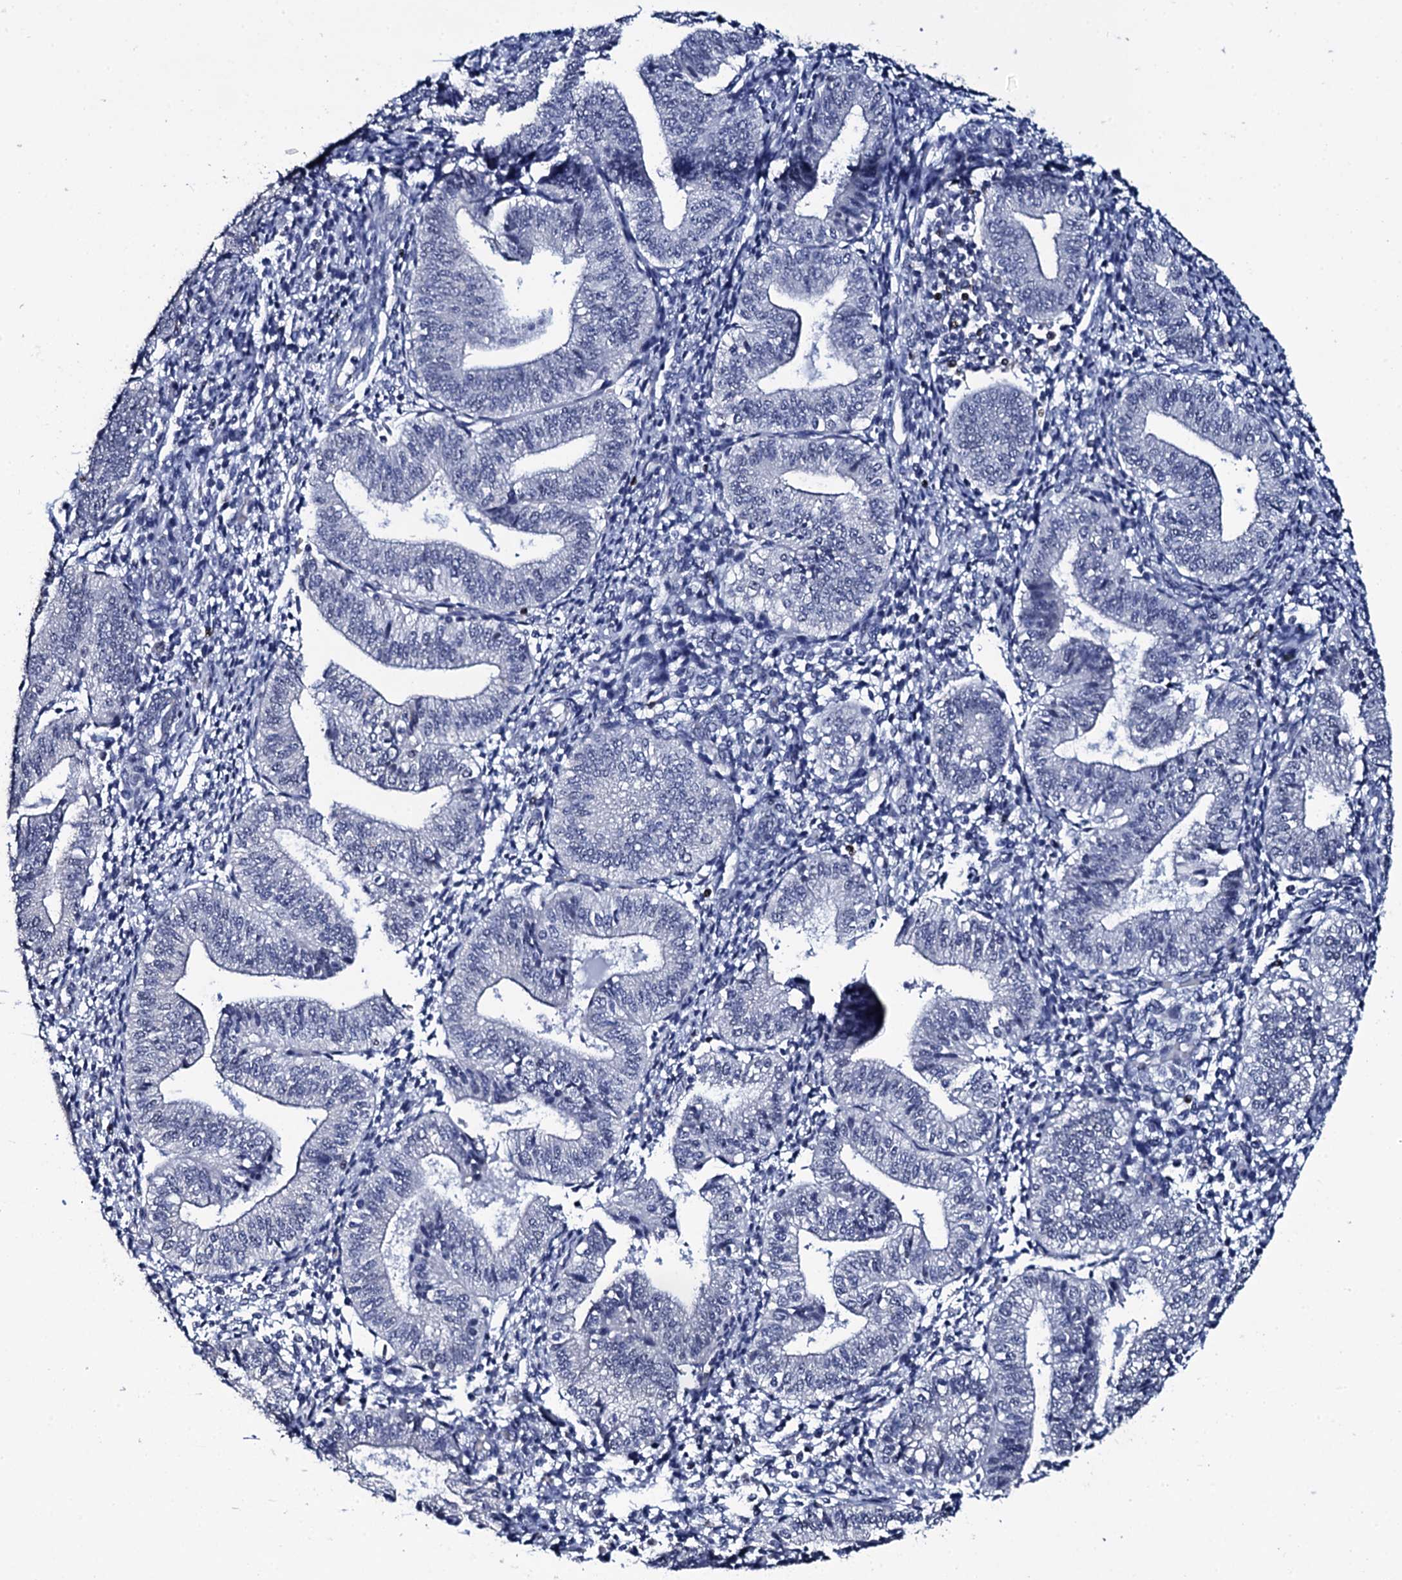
{"staining": {"intensity": "negative", "quantity": "none", "location": "none"}, "tissue": "endometrium", "cell_type": "Cells in endometrial stroma", "image_type": "normal", "snomed": [{"axis": "morphology", "description": "Normal tissue, NOS"}, {"axis": "topography", "description": "Endometrium"}], "caption": "Immunohistochemistry of unremarkable human endometrium reveals no staining in cells in endometrial stroma.", "gene": "NPM2", "patient": {"sex": "female", "age": 34}}